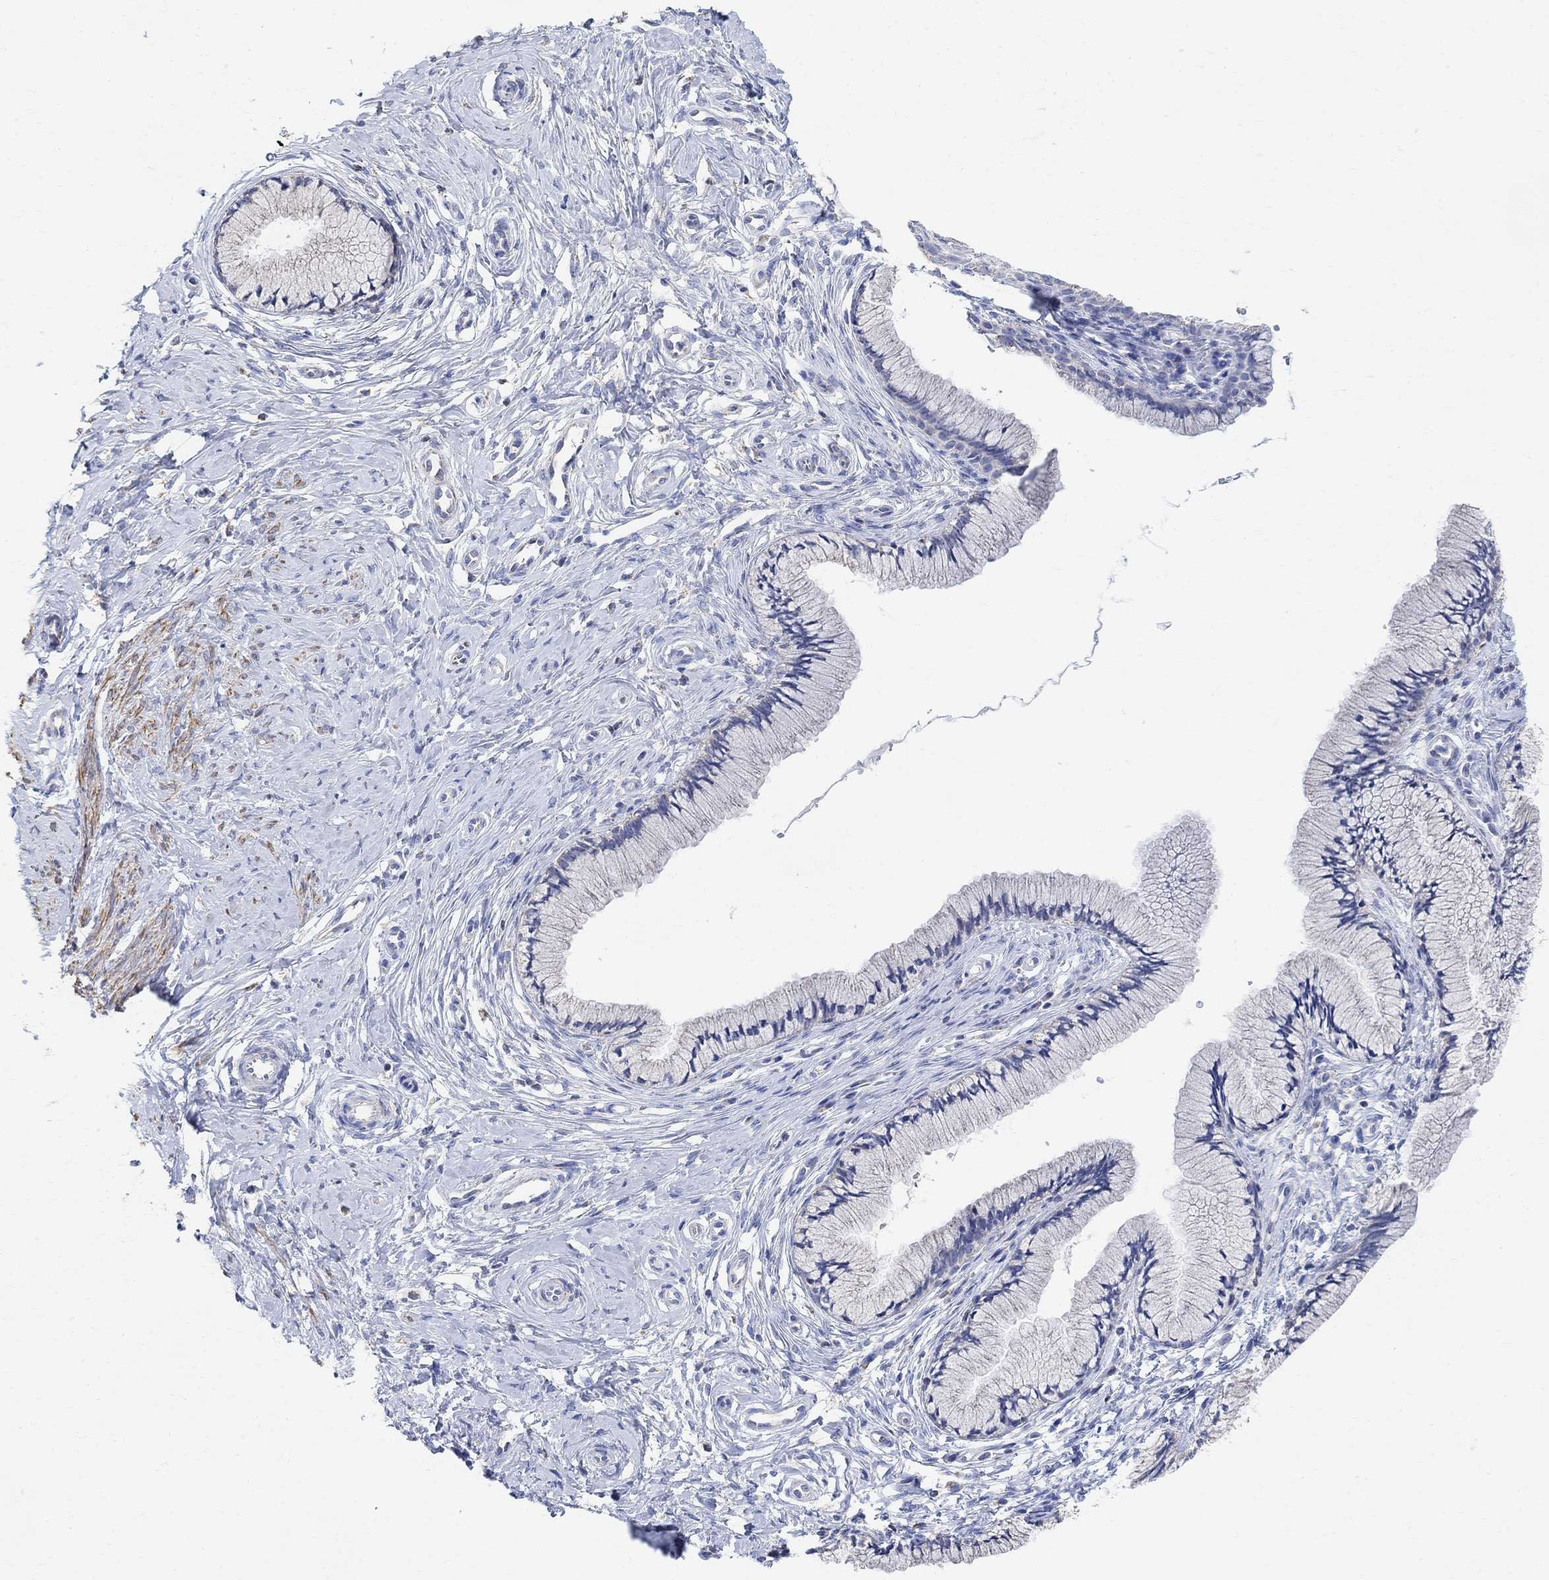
{"staining": {"intensity": "negative", "quantity": "none", "location": "none"}, "tissue": "cervix", "cell_type": "Glandular cells", "image_type": "normal", "snomed": [{"axis": "morphology", "description": "Normal tissue, NOS"}, {"axis": "topography", "description": "Cervix"}], "caption": "DAB immunohistochemical staining of unremarkable human cervix displays no significant expression in glandular cells. (Immunohistochemistry, brightfield microscopy, high magnification).", "gene": "SYT12", "patient": {"sex": "female", "age": 37}}